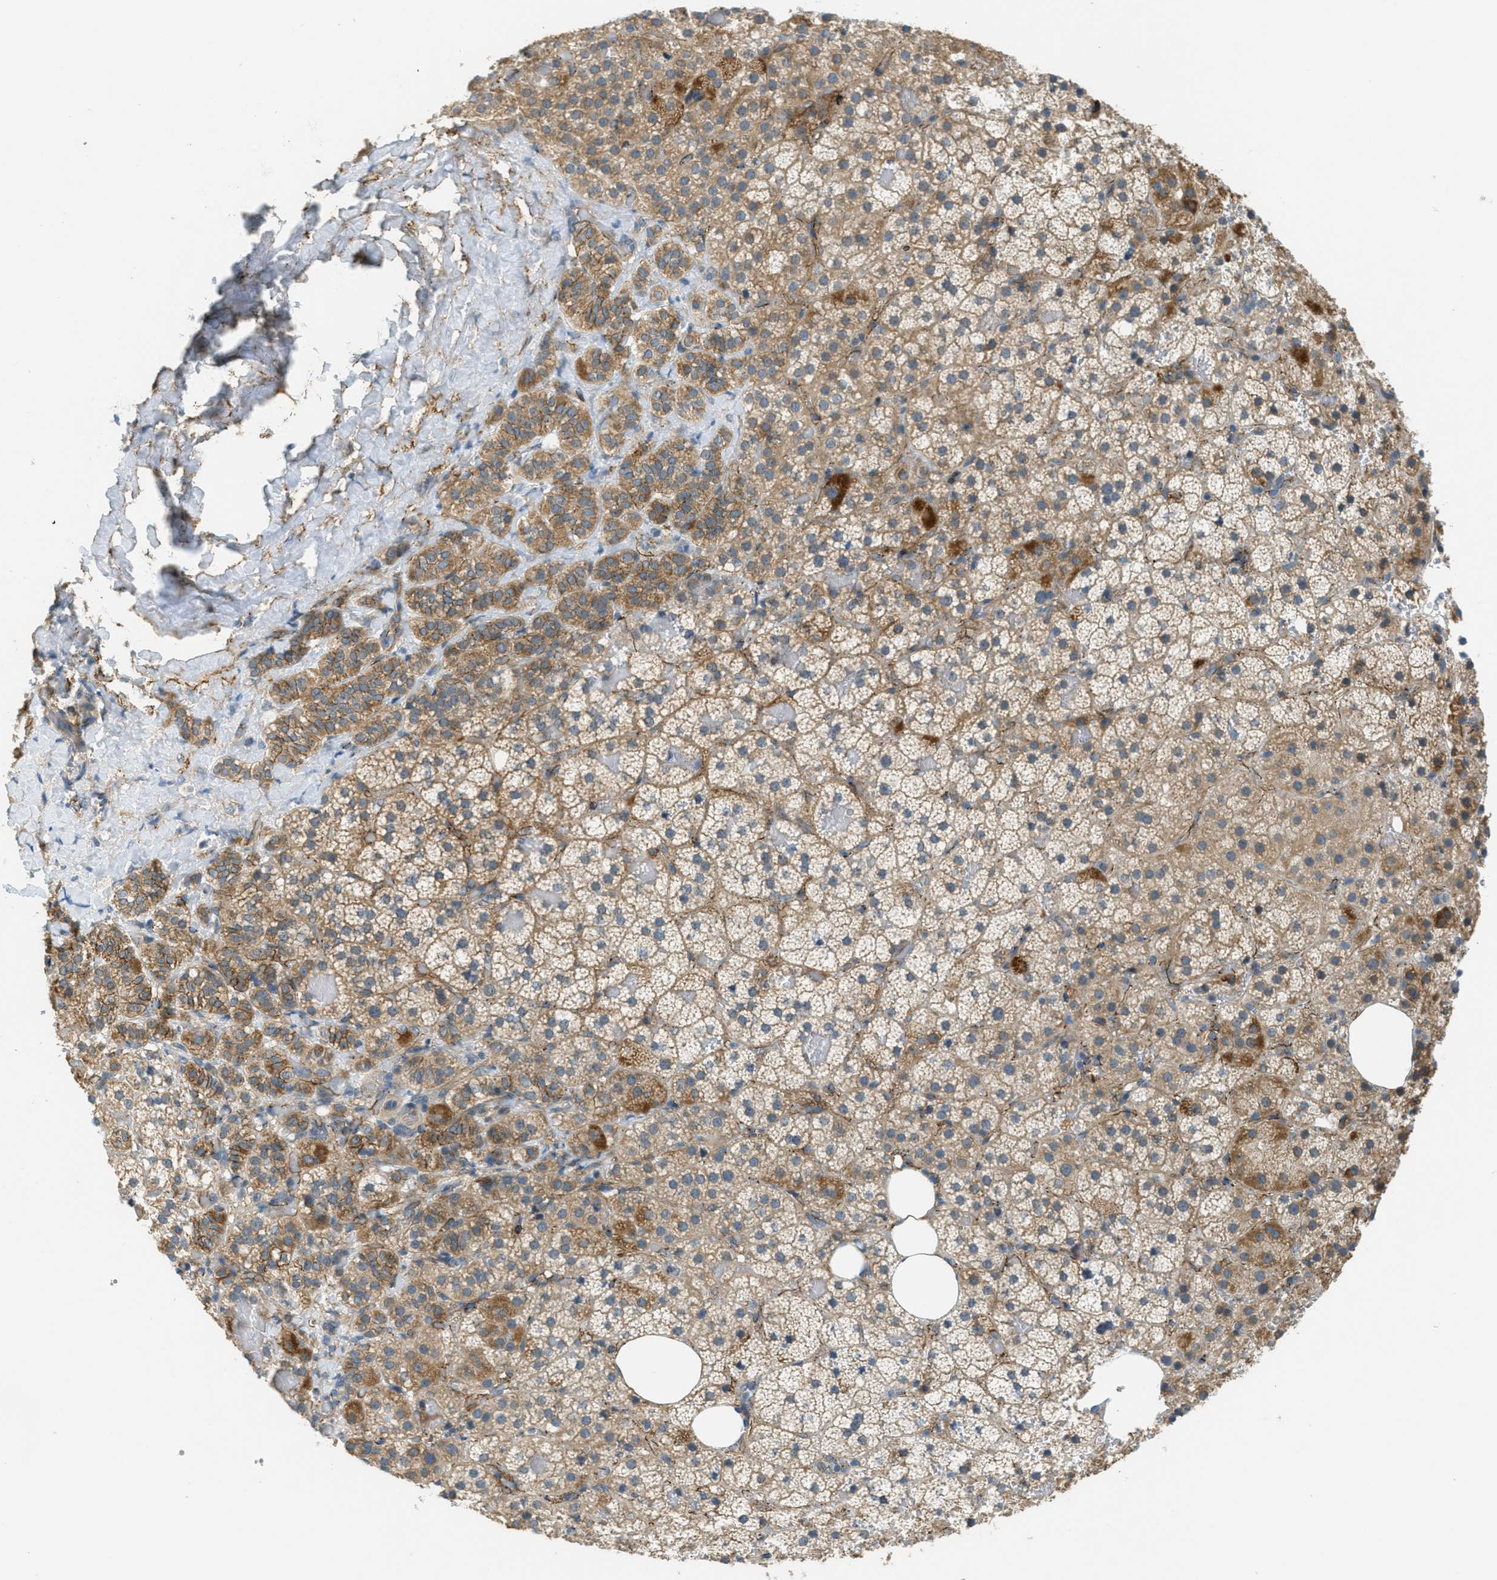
{"staining": {"intensity": "moderate", "quantity": ">75%", "location": "cytoplasmic/membranous"}, "tissue": "adrenal gland", "cell_type": "Glandular cells", "image_type": "normal", "snomed": [{"axis": "morphology", "description": "Normal tissue, NOS"}, {"axis": "topography", "description": "Adrenal gland"}], "caption": "This is a micrograph of immunohistochemistry staining of unremarkable adrenal gland, which shows moderate staining in the cytoplasmic/membranous of glandular cells.", "gene": "JCAD", "patient": {"sex": "female", "age": 59}}